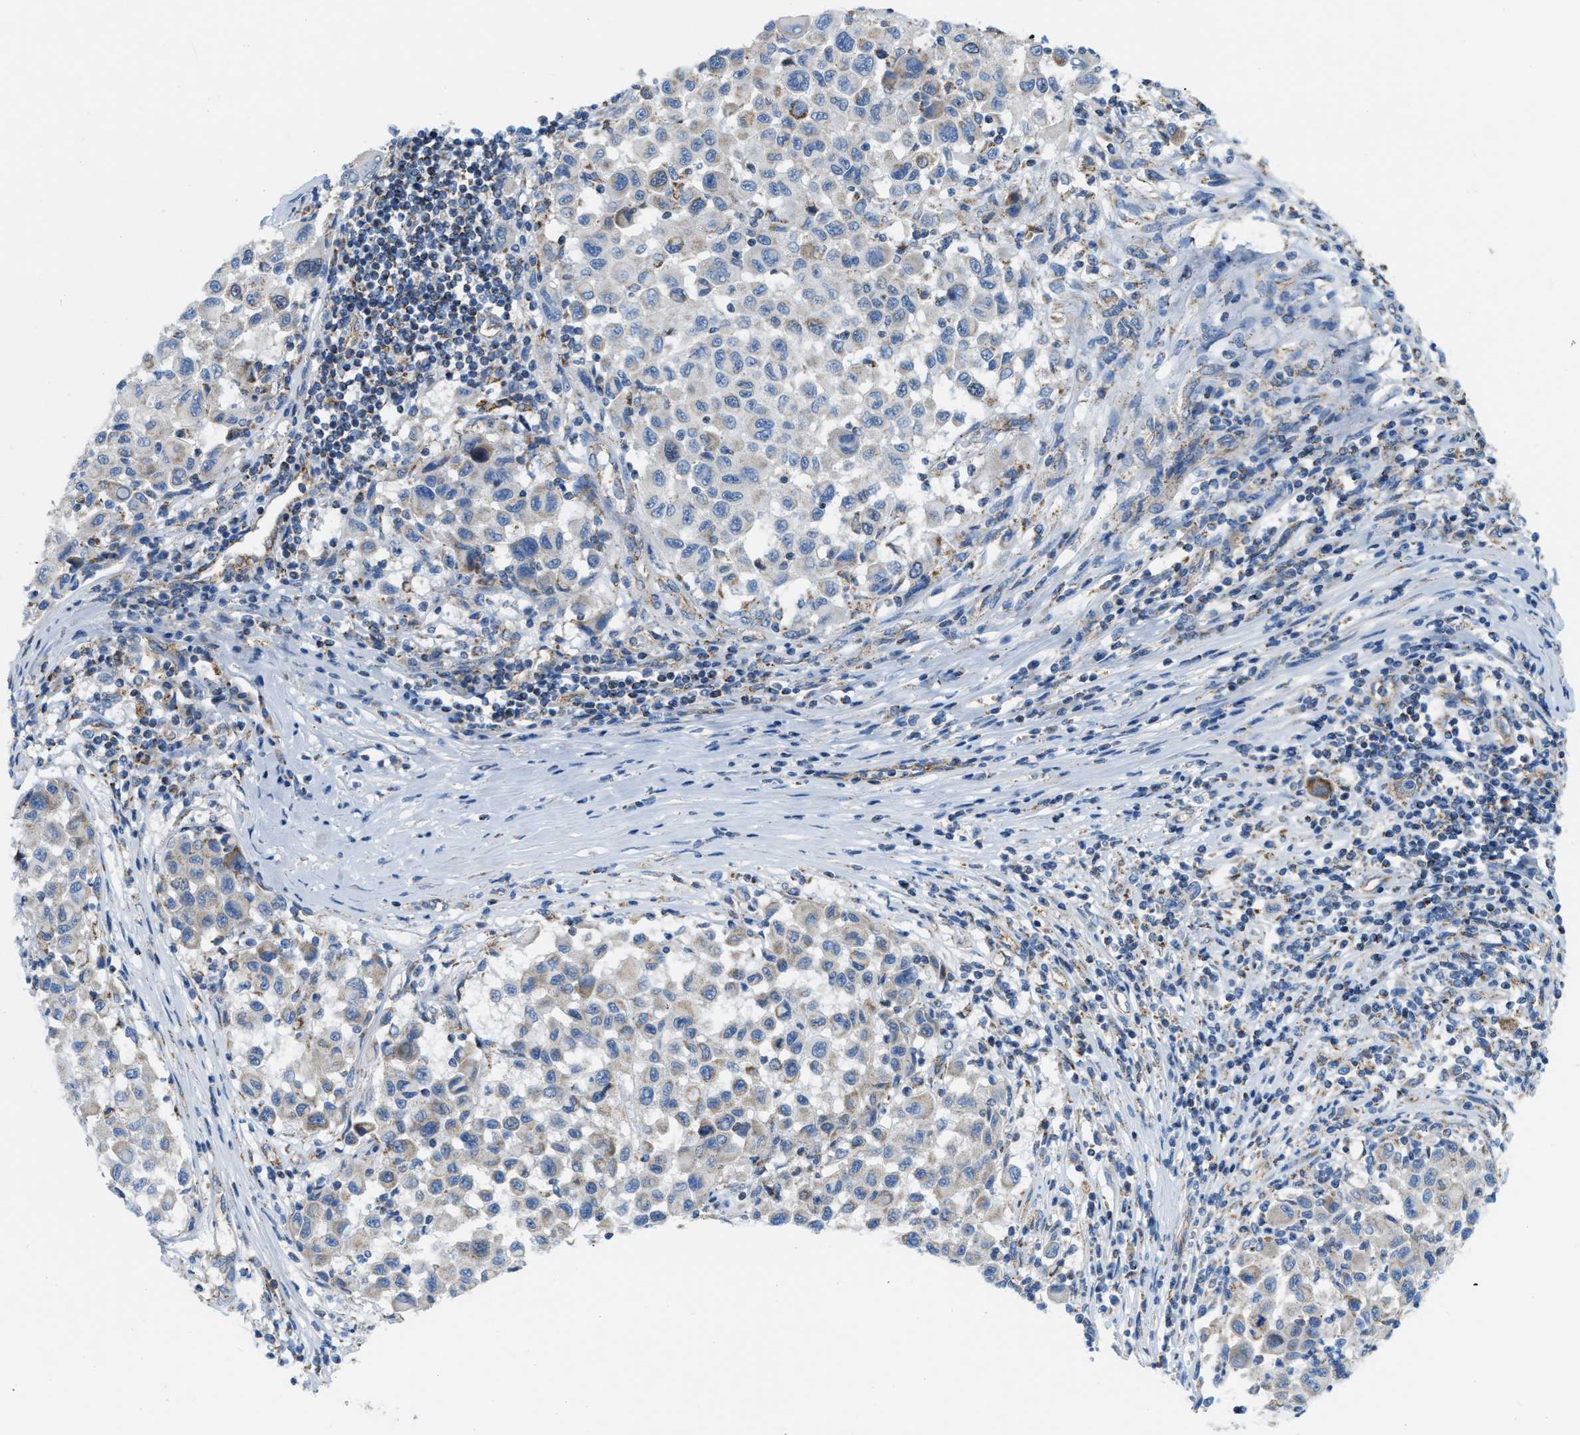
{"staining": {"intensity": "weak", "quantity": "<25%", "location": "cytoplasmic/membranous"}, "tissue": "melanoma", "cell_type": "Tumor cells", "image_type": "cancer", "snomed": [{"axis": "morphology", "description": "Malignant melanoma, Metastatic site"}, {"axis": "topography", "description": "Lymph node"}], "caption": "Immunohistochemistry (IHC) image of neoplastic tissue: human malignant melanoma (metastatic site) stained with DAB (3,3'-diaminobenzidine) reveals no significant protein positivity in tumor cells.", "gene": "JADE1", "patient": {"sex": "male", "age": 61}}